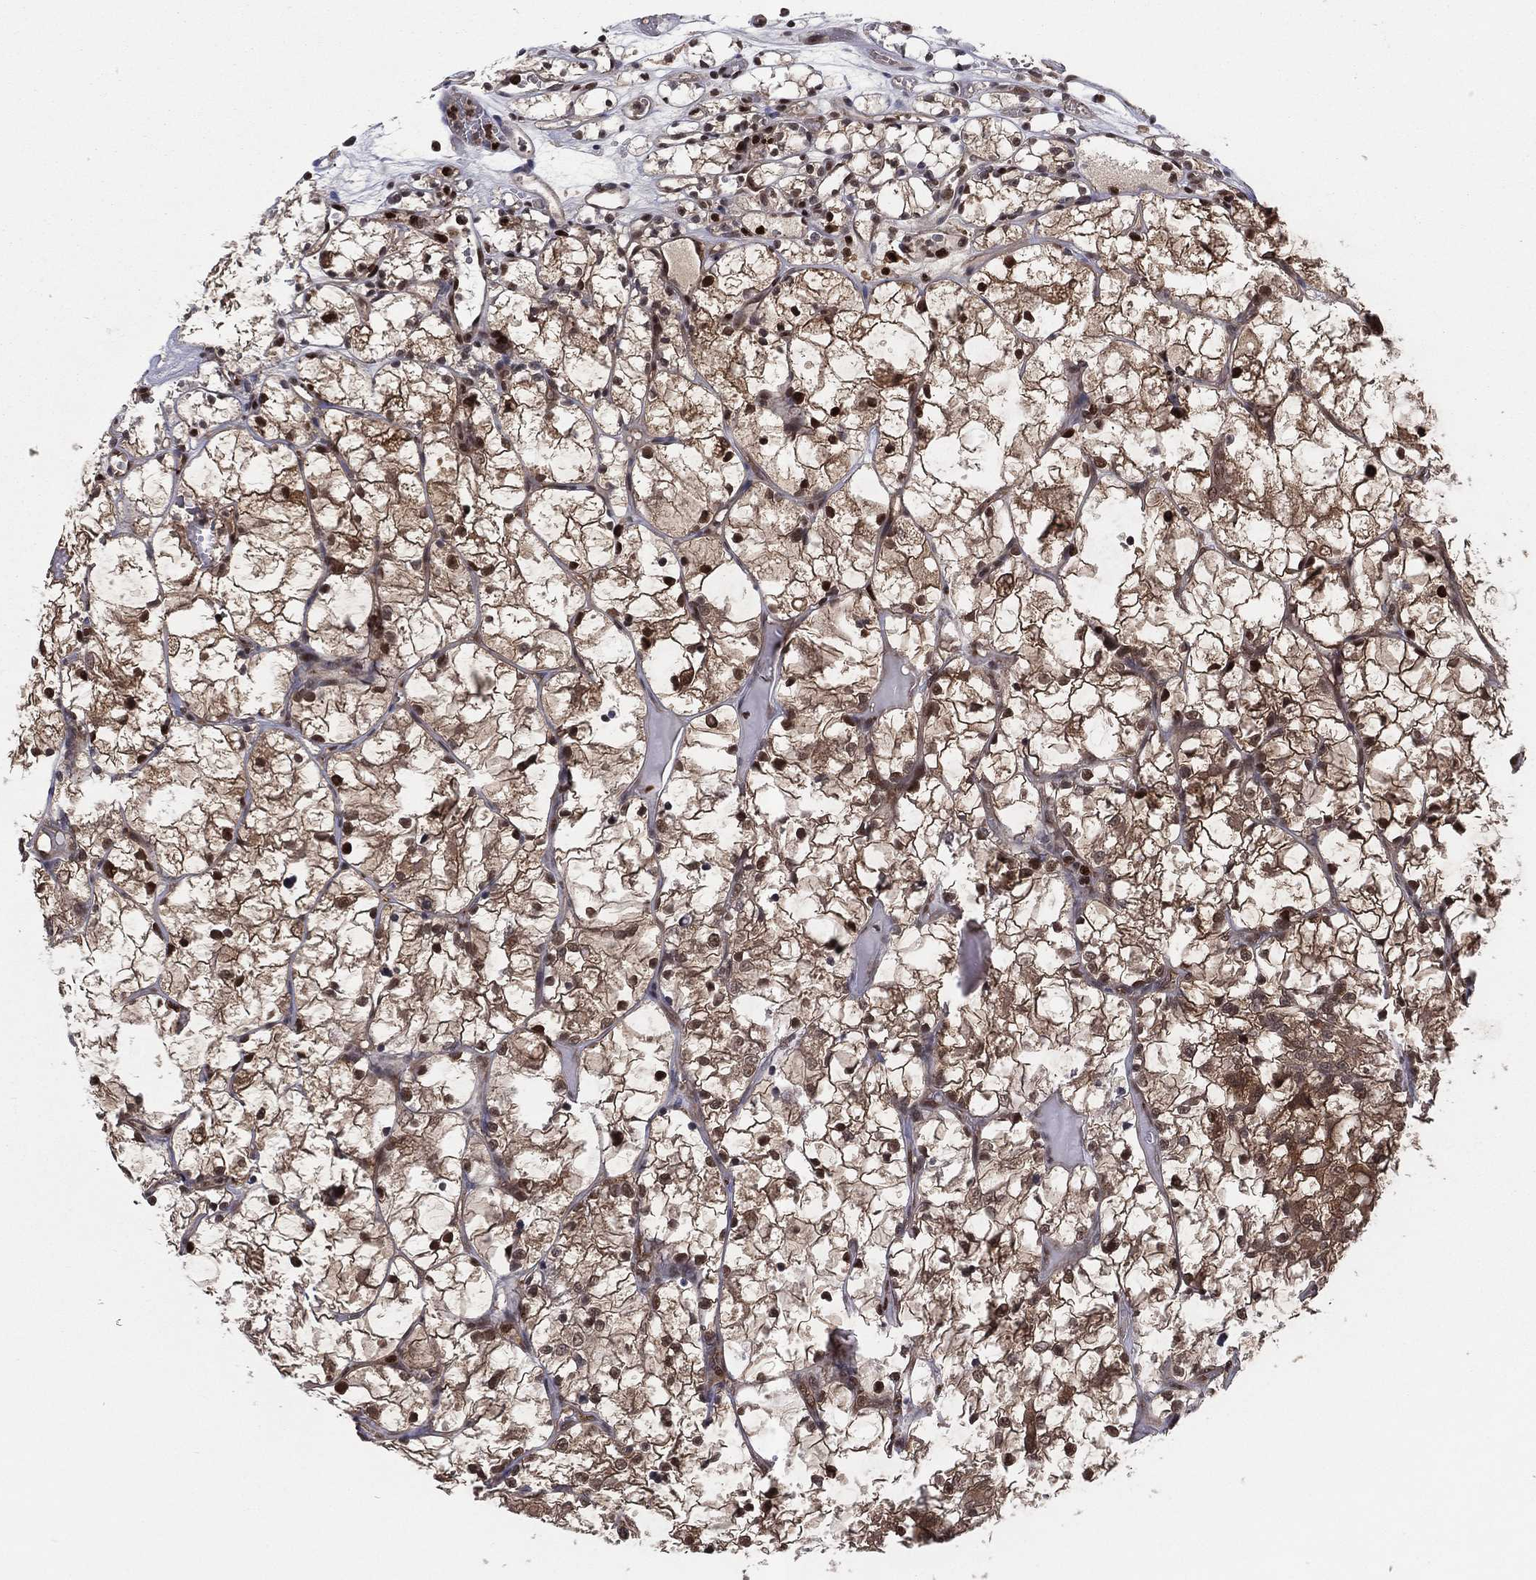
{"staining": {"intensity": "strong", "quantity": ">75%", "location": "cytoplasmic/membranous,nuclear"}, "tissue": "renal cancer", "cell_type": "Tumor cells", "image_type": "cancer", "snomed": [{"axis": "morphology", "description": "Adenocarcinoma, NOS"}, {"axis": "topography", "description": "Kidney"}], "caption": "Protein expression analysis of human renal cancer reveals strong cytoplasmic/membranous and nuclear positivity in about >75% of tumor cells. (IHC, brightfield microscopy, high magnification).", "gene": "PSMA1", "patient": {"sex": "female", "age": 69}}